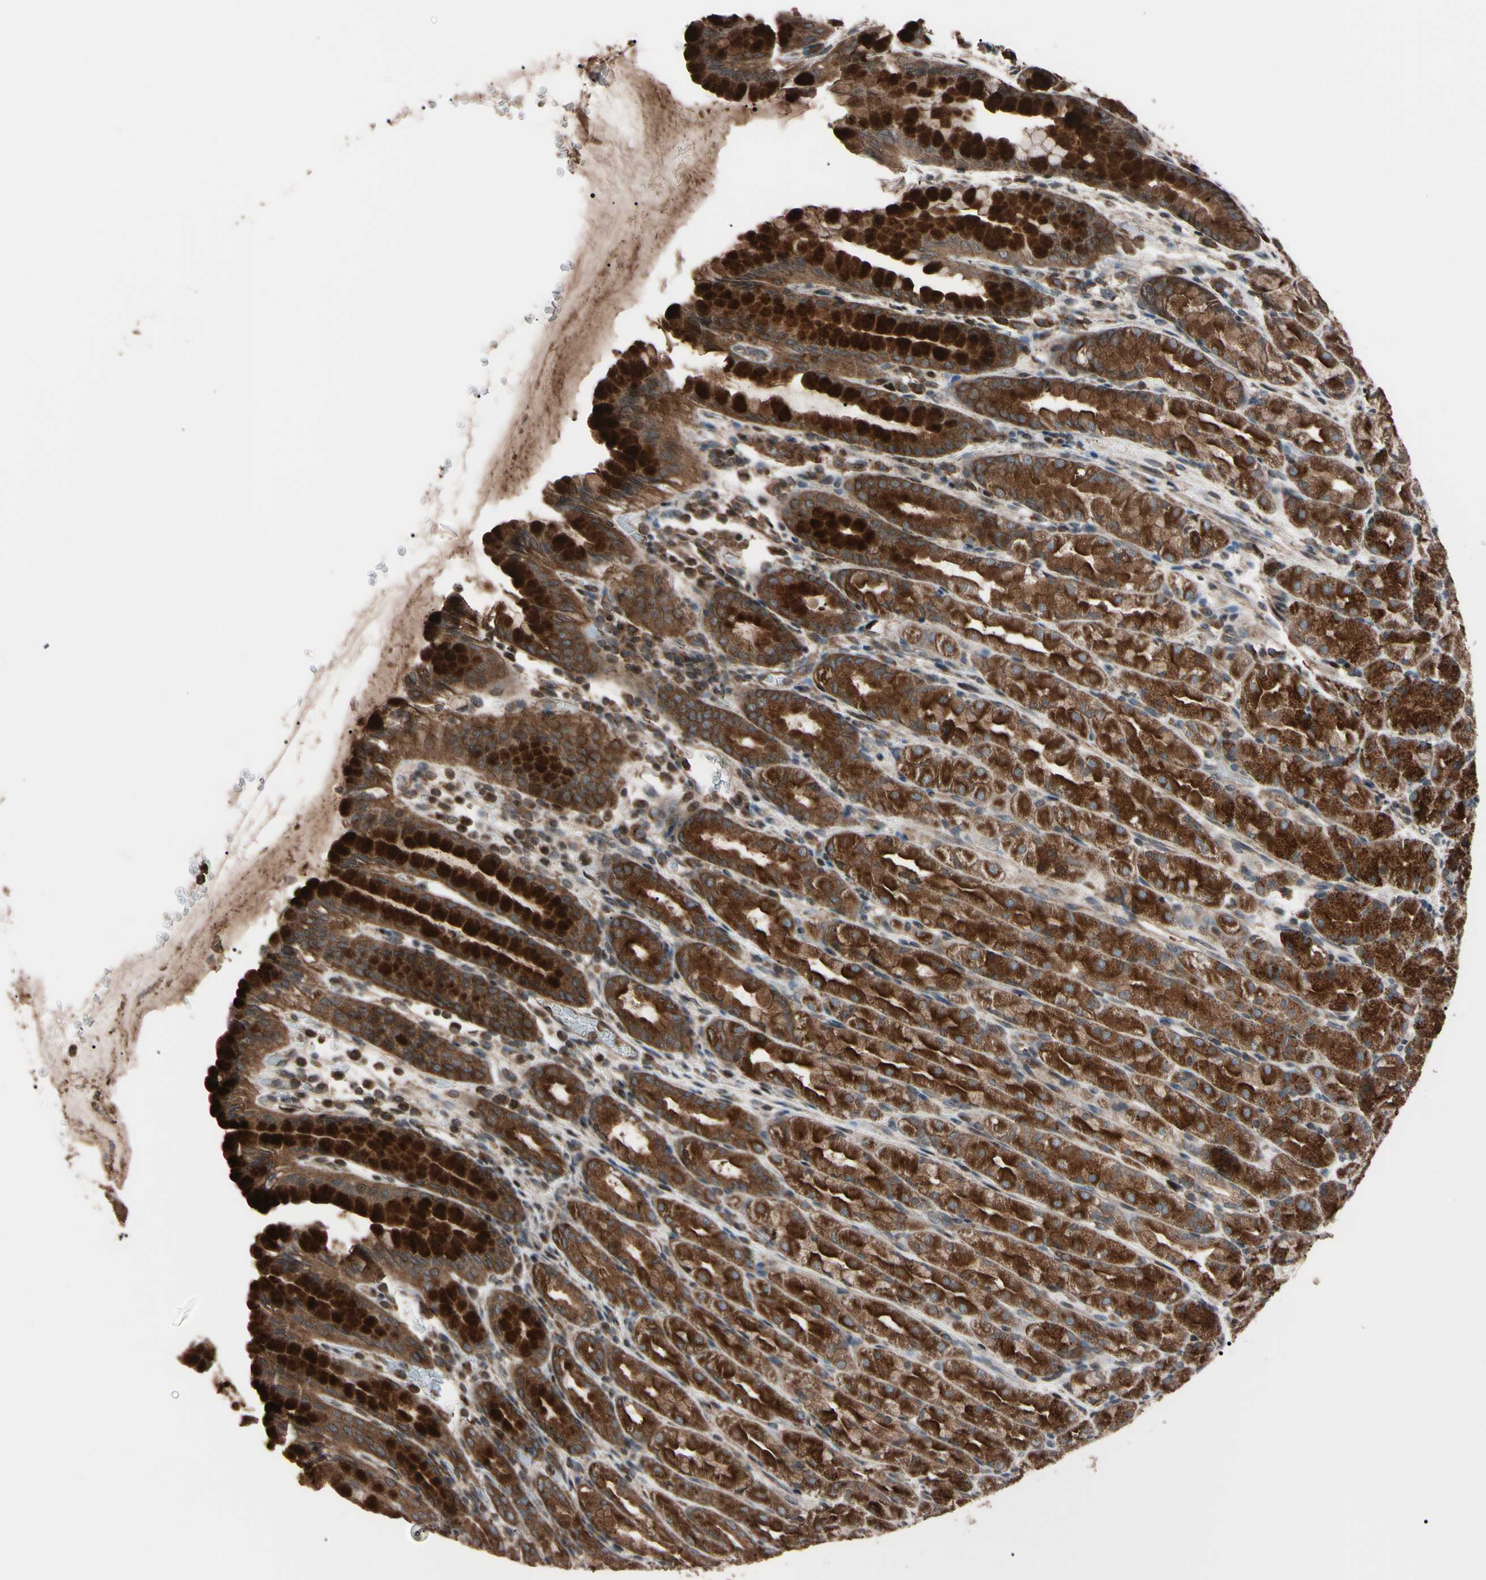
{"staining": {"intensity": "strong", "quantity": ">75%", "location": "cytoplasmic/membranous"}, "tissue": "stomach", "cell_type": "Glandular cells", "image_type": "normal", "snomed": [{"axis": "morphology", "description": "Normal tissue, NOS"}, {"axis": "topography", "description": "Stomach, upper"}], "caption": "This is an image of immunohistochemistry (IHC) staining of benign stomach, which shows strong staining in the cytoplasmic/membranous of glandular cells.", "gene": "TNFRSF1A", "patient": {"sex": "male", "age": 68}}